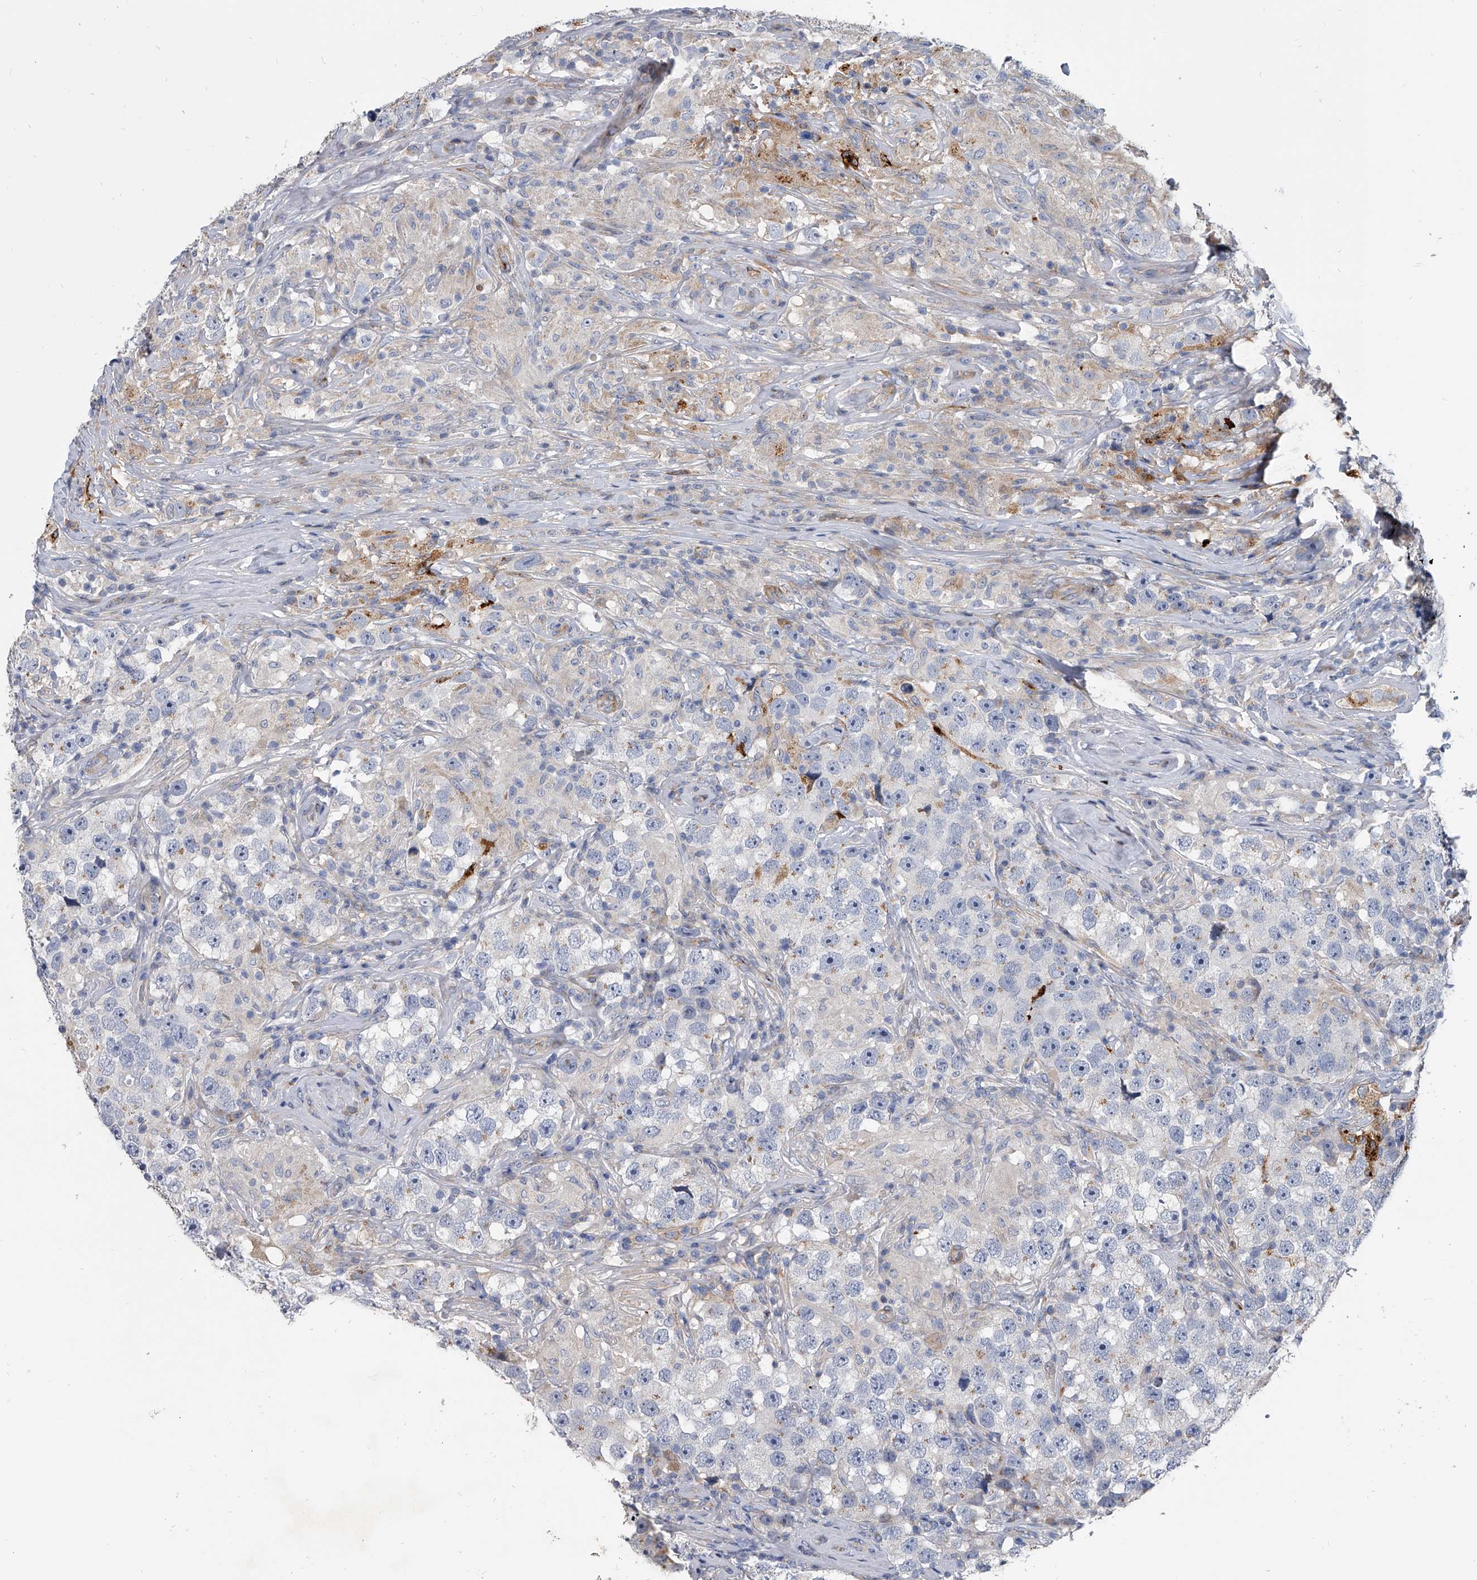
{"staining": {"intensity": "negative", "quantity": "none", "location": "none"}, "tissue": "testis cancer", "cell_type": "Tumor cells", "image_type": "cancer", "snomed": [{"axis": "morphology", "description": "Seminoma, NOS"}, {"axis": "topography", "description": "Testis"}], "caption": "IHC of seminoma (testis) shows no staining in tumor cells.", "gene": "SPP1", "patient": {"sex": "male", "age": 49}}